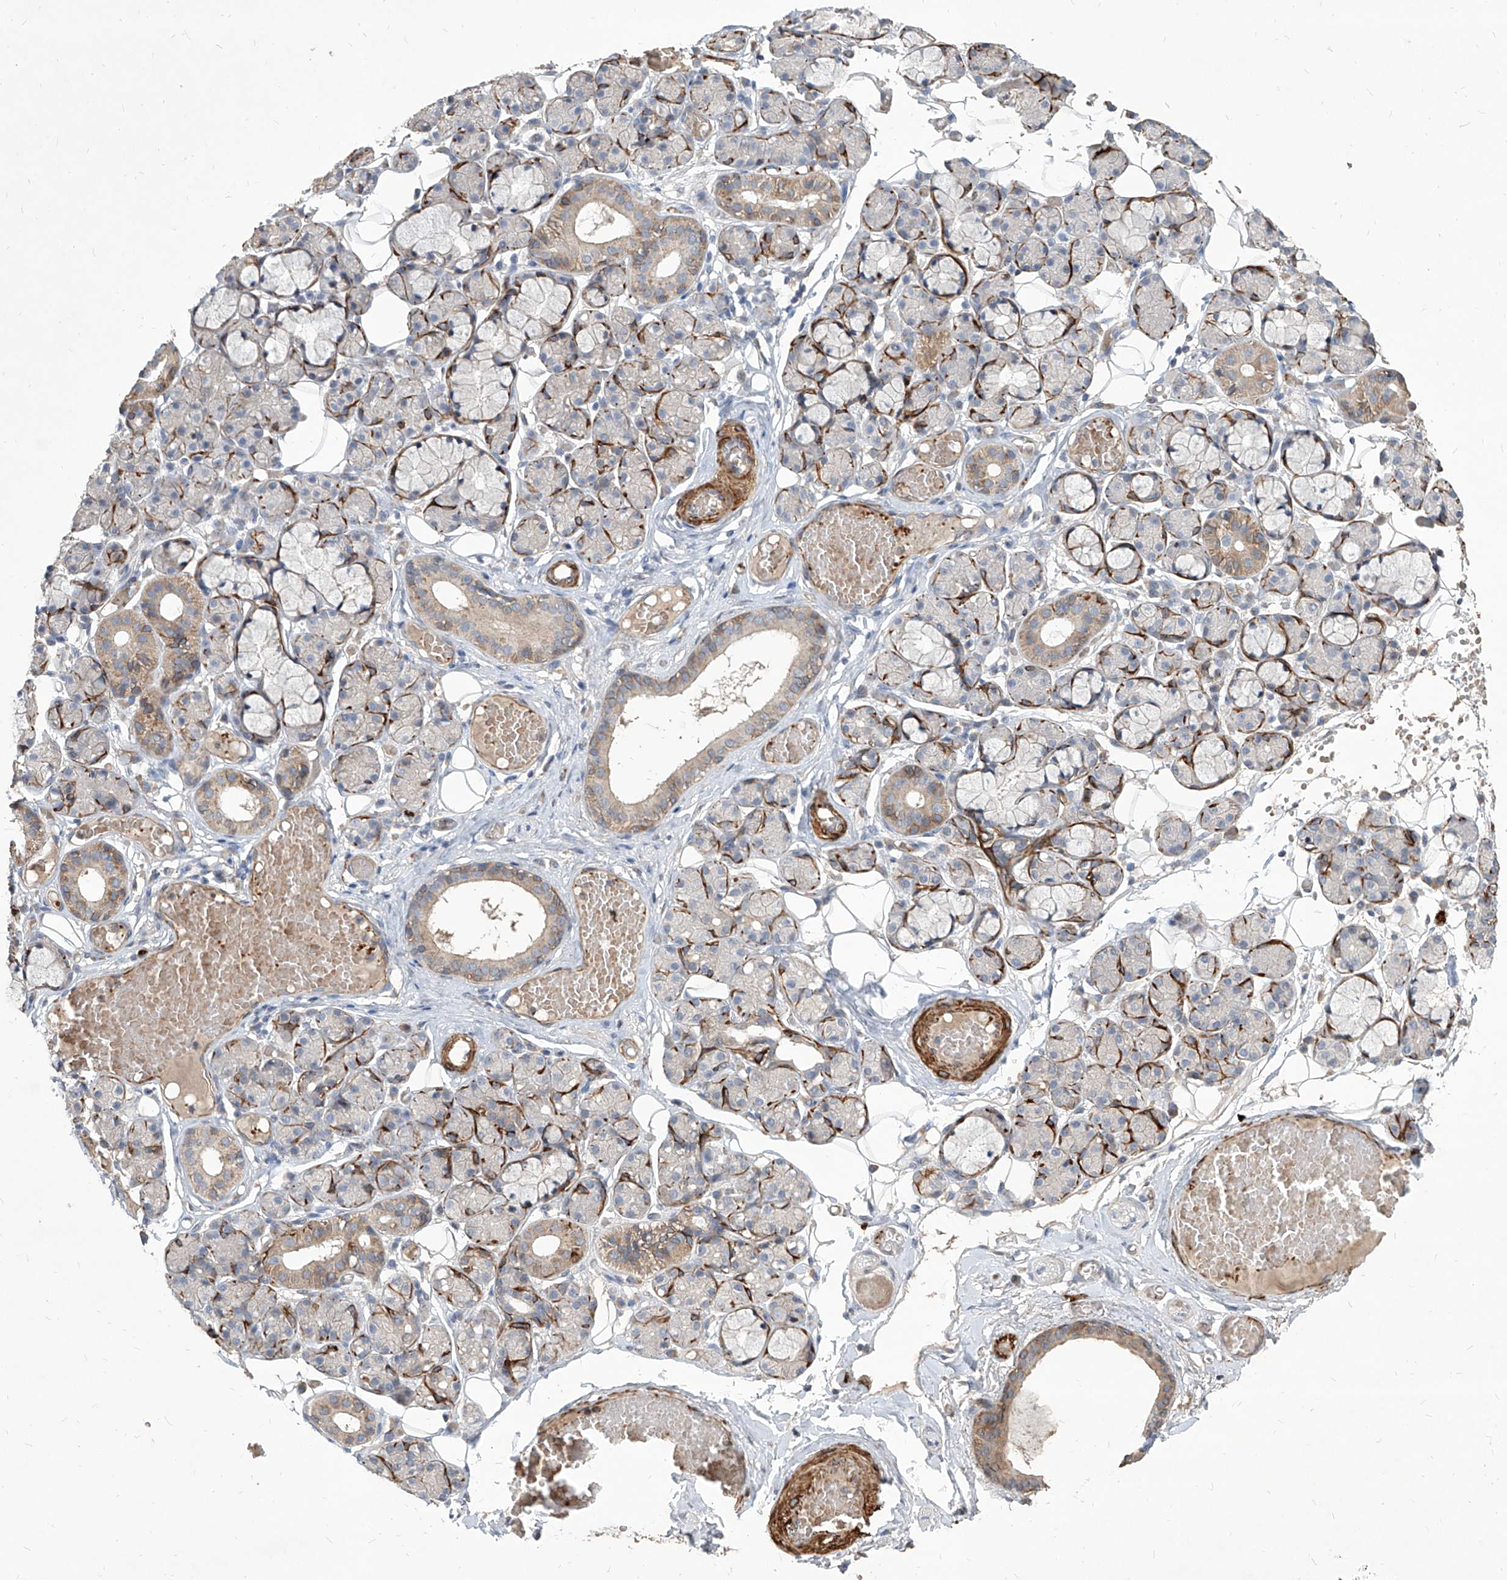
{"staining": {"intensity": "moderate", "quantity": "<25%", "location": "cytoplasmic/membranous"}, "tissue": "salivary gland", "cell_type": "Glandular cells", "image_type": "normal", "snomed": [{"axis": "morphology", "description": "Normal tissue, NOS"}, {"axis": "topography", "description": "Salivary gland"}], "caption": "Human salivary gland stained with a brown dye reveals moderate cytoplasmic/membranous positive staining in approximately <25% of glandular cells.", "gene": "FAM83B", "patient": {"sex": "male", "age": 63}}